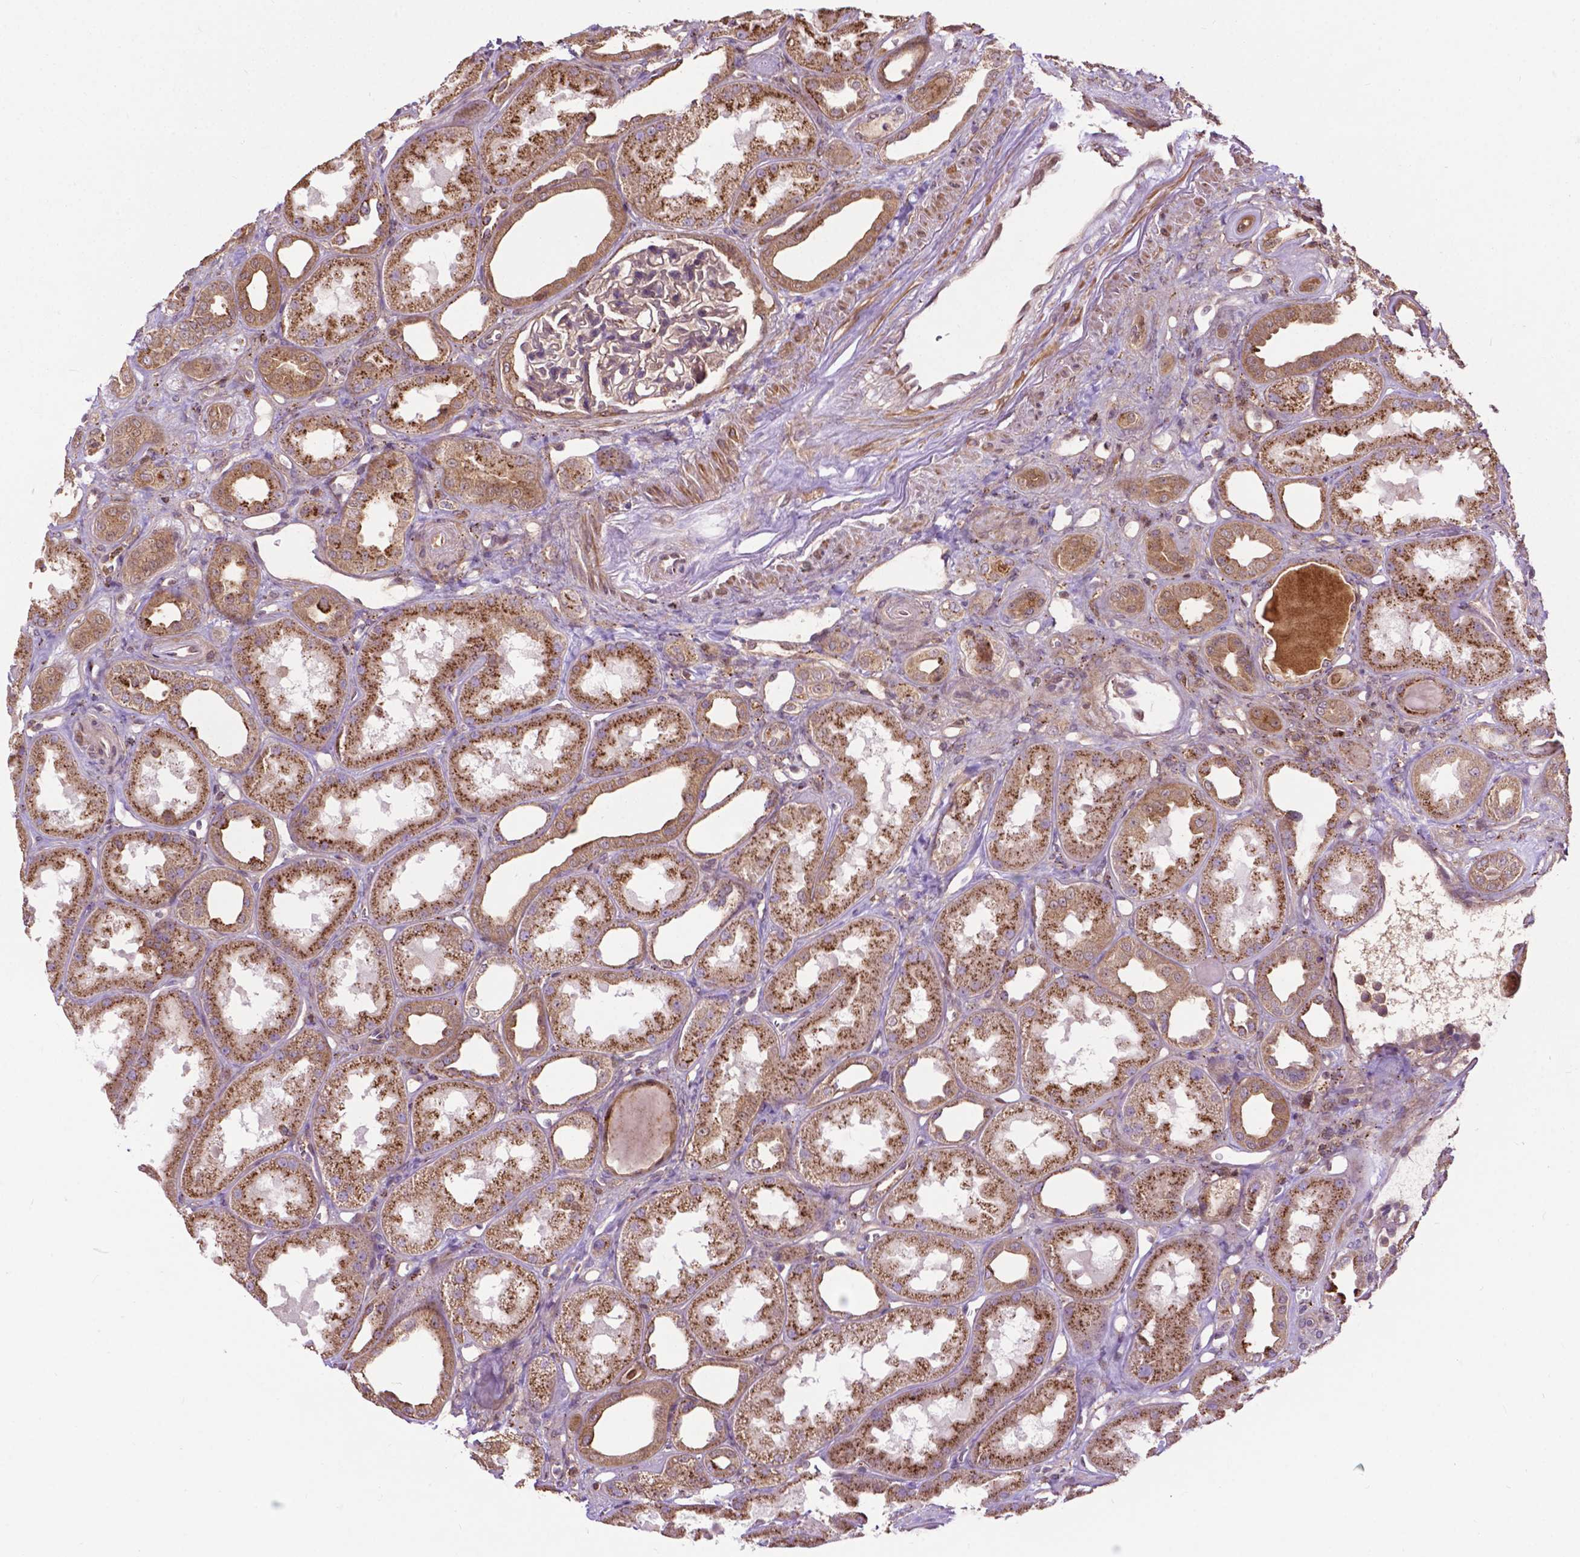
{"staining": {"intensity": "moderate", "quantity": ">75%", "location": "cytoplasmic/membranous"}, "tissue": "kidney", "cell_type": "Cells in glomeruli", "image_type": "normal", "snomed": [{"axis": "morphology", "description": "Normal tissue, NOS"}, {"axis": "topography", "description": "Kidney"}], "caption": "A brown stain highlights moderate cytoplasmic/membranous positivity of a protein in cells in glomeruli of unremarkable kidney. (Stains: DAB in brown, nuclei in blue, Microscopy: brightfield microscopy at high magnification).", "gene": "CHMP4A", "patient": {"sex": "male", "age": 61}}